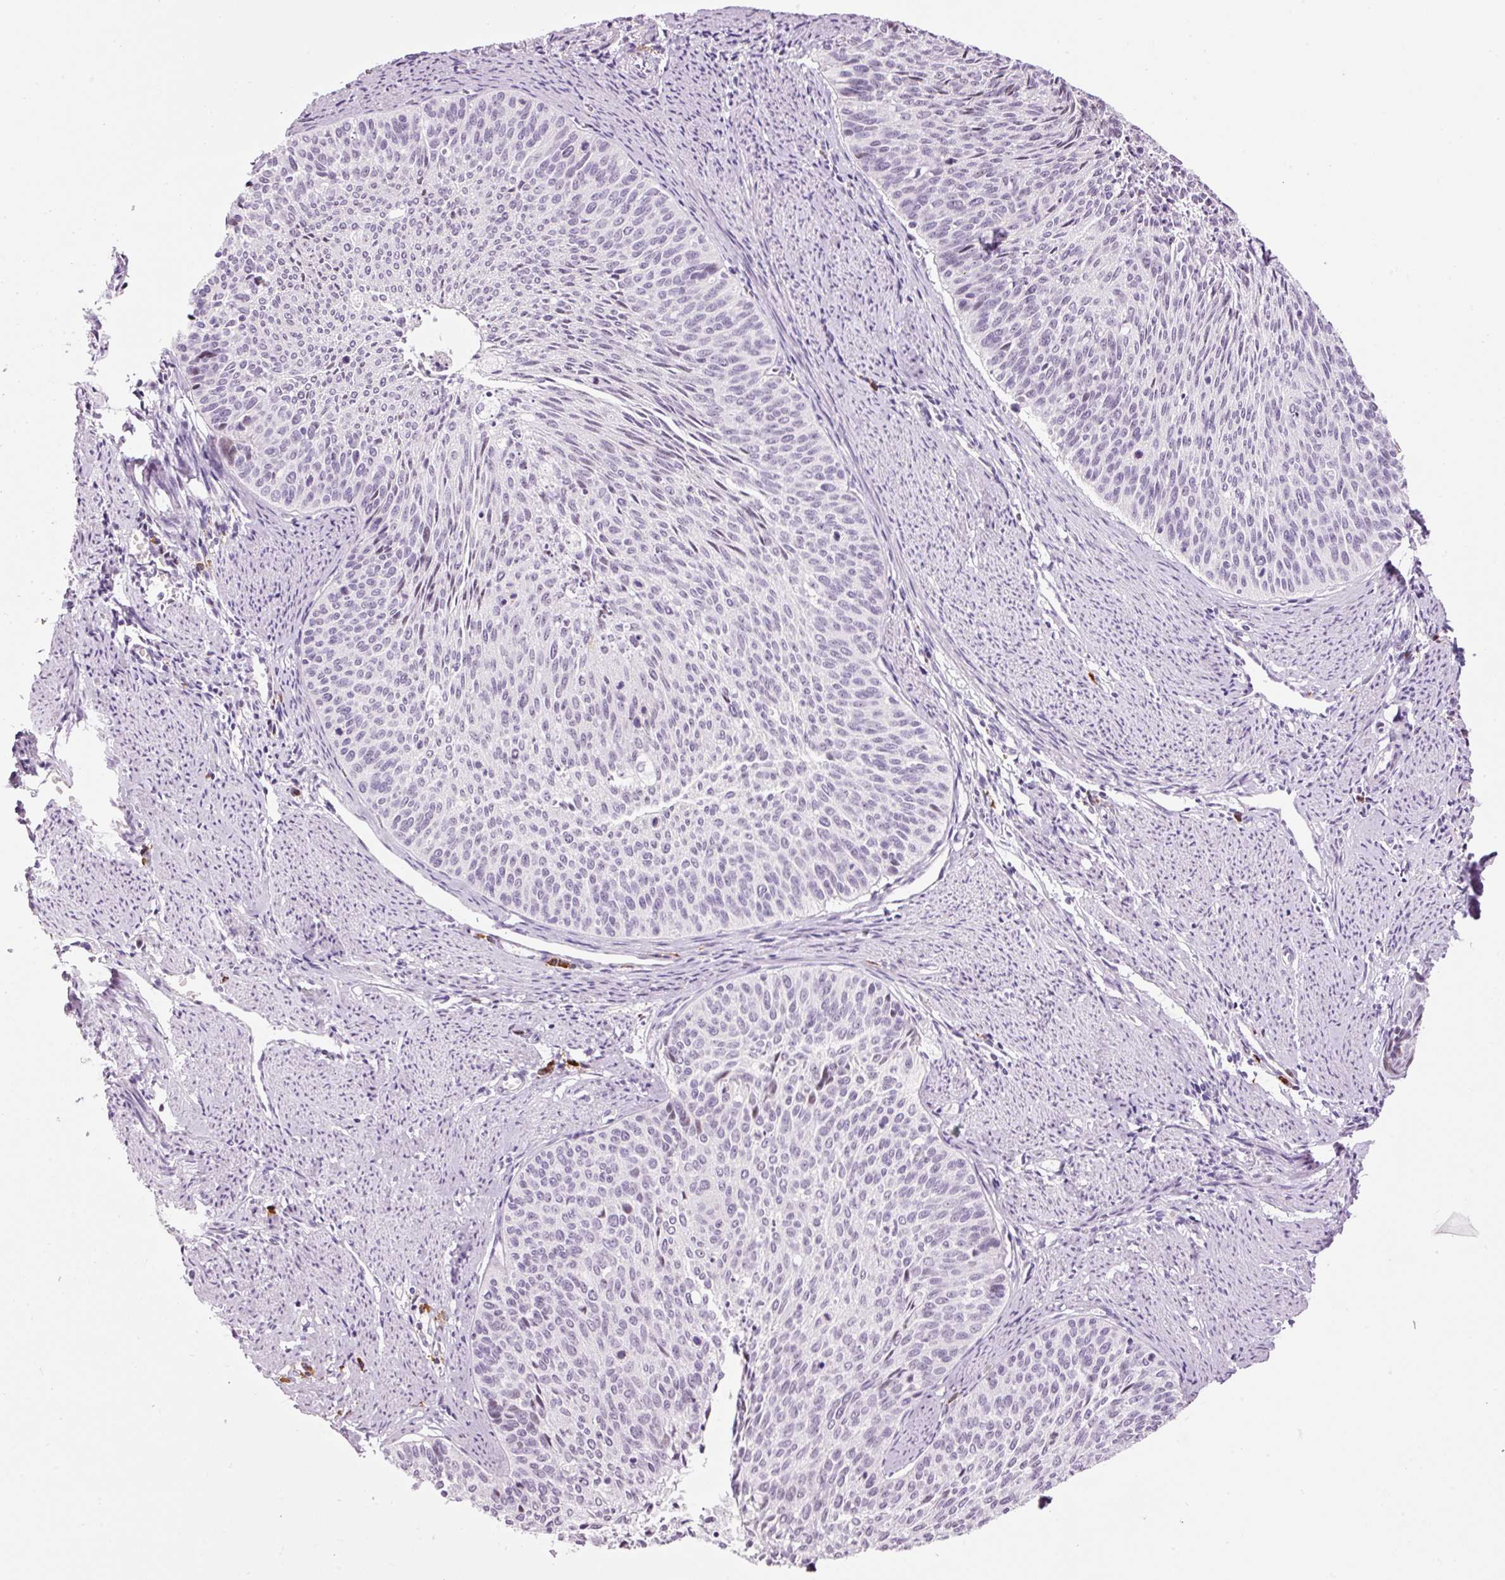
{"staining": {"intensity": "negative", "quantity": "none", "location": "none"}, "tissue": "cervical cancer", "cell_type": "Tumor cells", "image_type": "cancer", "snomed": [{"axis": "morphology", "description": "Squamous cell carcinoma, NOS"}, {"axis": "topography", "description": "Cervix"}], "caption": "Human cervical cancer stained for a protein using immunohistochemistry exhibits no staining in tumor cells.", "gene": "KLF1", "patient": {"sex": "female", "age": 55}}